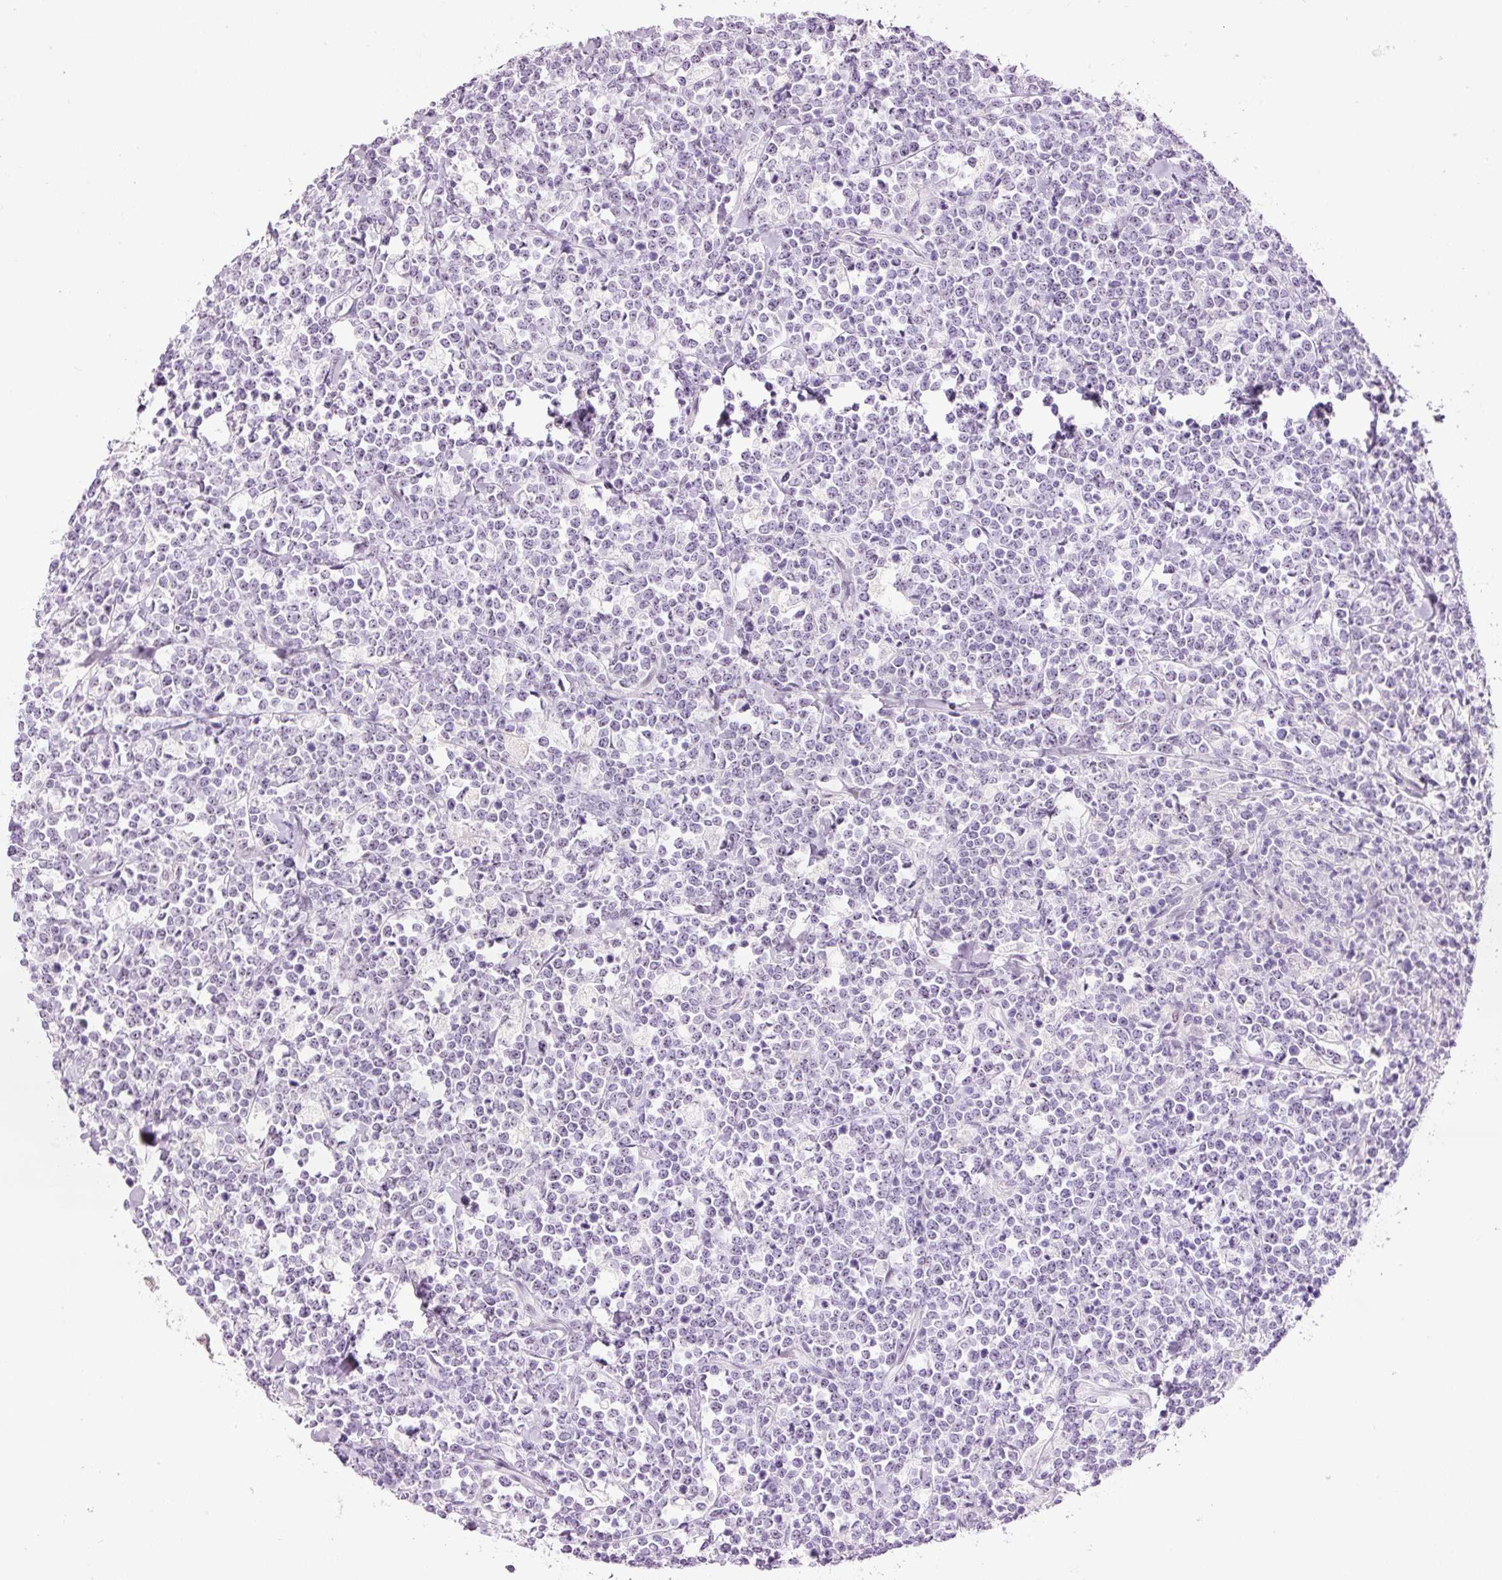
{"staining": {"intensity": "negative", "quantity": "none", "location": "none"}, "tissue": "lymphoma", "cell_type": "Tumor cells", "image_type": "cancer", "snomed": [{"axis": "morphology", "description": "Malignant lymphoma, non-Hodgkin's type, High grade"}, {"axis": "topography", "description": "Small intestine"}, {"axis": "topography", "description": "Colon"}], "caption": "IHC of human malignant lymphoma, non-Hodgkin's type (high-grade) displays no expression in tumor cells.", "gene": "KLF1", "patient": {"sex": "male", "age": 8}}